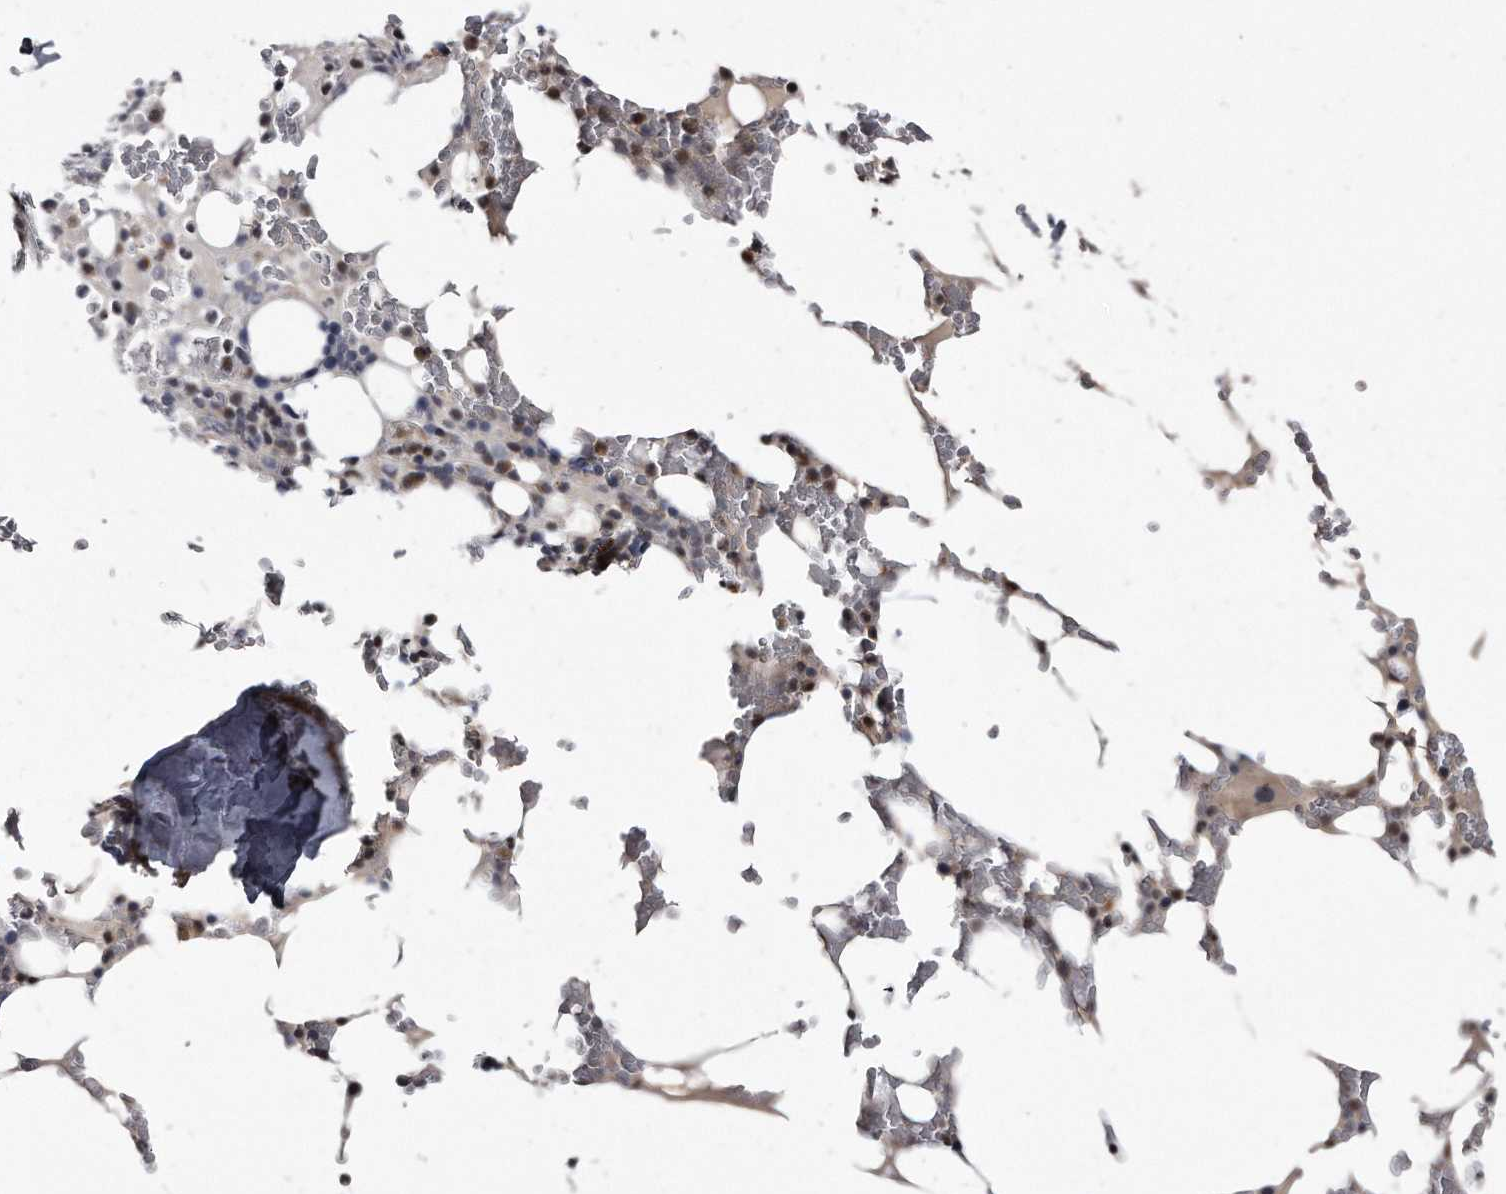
{"staining": {"intensity": "weak", "quantity": ">75%", "location": "cytoplasmic/membranous"}, "tissue": "bone marrow", "cell_type": "Hematopoietic cells", "image_type": "normal", "snomed": [{"axis": "morphology", "description": "Normal tissue, NOS"}, {"axis": "topography", "description": "Bone marrow"}], "caption": "Unremarkable bone marrow shows weak cytoplasmic/membranous expression in approximately >75% of hematopoietic cells, visualized by immunohistochemistry.", "gene": "KLHDC3", "patient": {"sex": "male", "age": 58}}